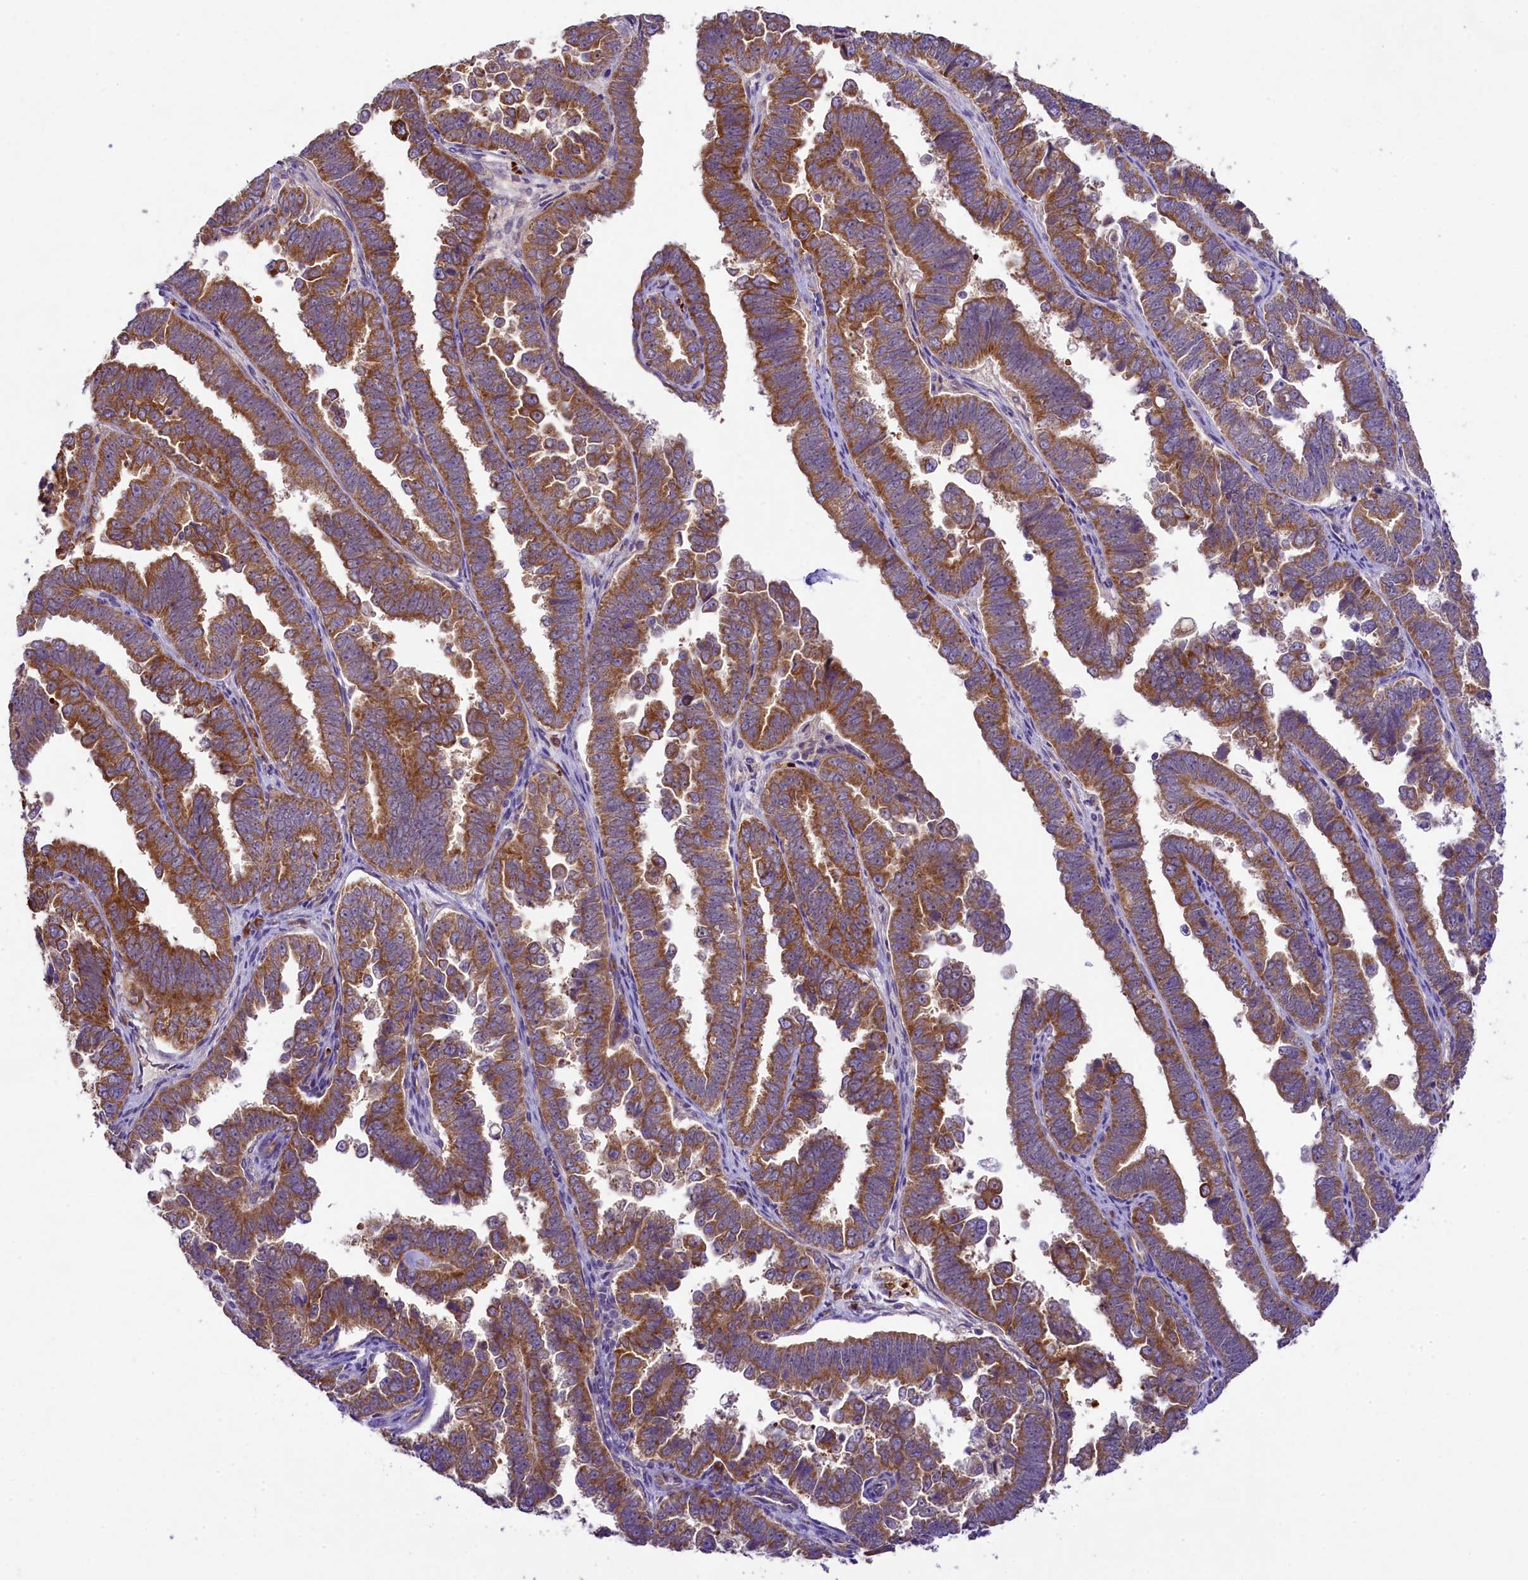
{"staining": {"intensity": "moderate", "quantity": ">75%", "location": "cytoplasmic/membranous"}, "tissue": "endometrial cancer", "cell_type": "Tumor cells", "image_type": "cancer", "snomed": [{"axis": "morphology", "description": "Adenocarcinoma, NOS"}, {"axis": "topography", "description": "Endometrium"}], "caption": "Protein expression analysis of human endometrial cancer (adenocarcinoma) reveals moderate cytoplasmic/membranous positivity in approximately >75% of tumor cells.", "gene": "LARP4", "patient": {"sex": "female", "age": 75}}